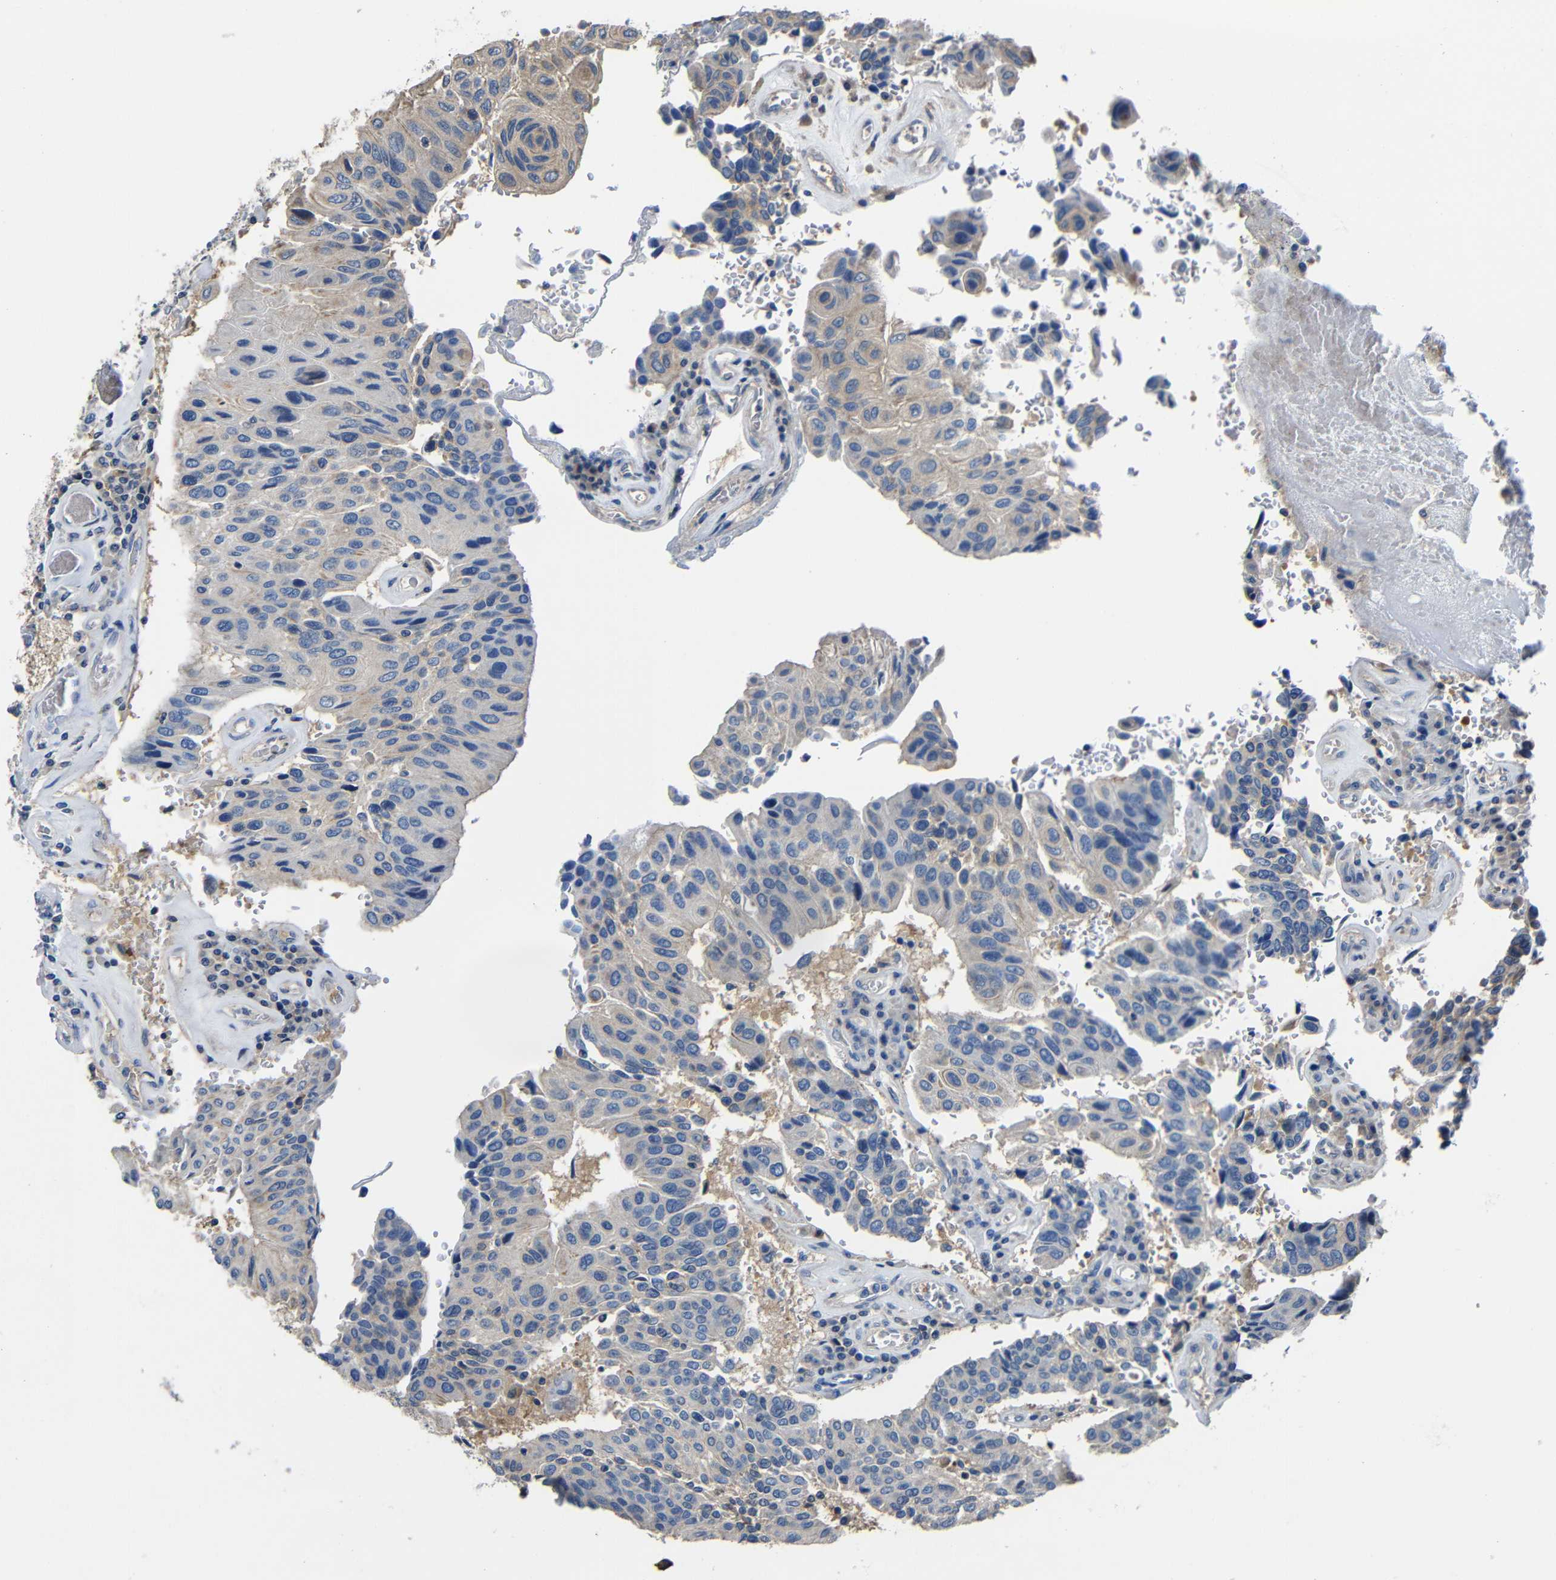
{"staining": {"intensity": "weak", "quantity": "<25%", "location": "cytoplasmic/membranous"}, "tissue": "urothelial cancer", "cell_type": "Tumor cells", "image_type": "cancer", "snomed": [{"axis": "morphology", "description": "Urothelial carcinoma, High grade"}, {"axis": "topography", "description": "Urinary bladder"}], "caption": "Human urothelial carcinoma (high-grade) stained for a protein using immunohistochemistry (IHC) reveals no staining in tumor cells.", "gene": "GDI1", "patient": {"sex": "male", "age": 66}}